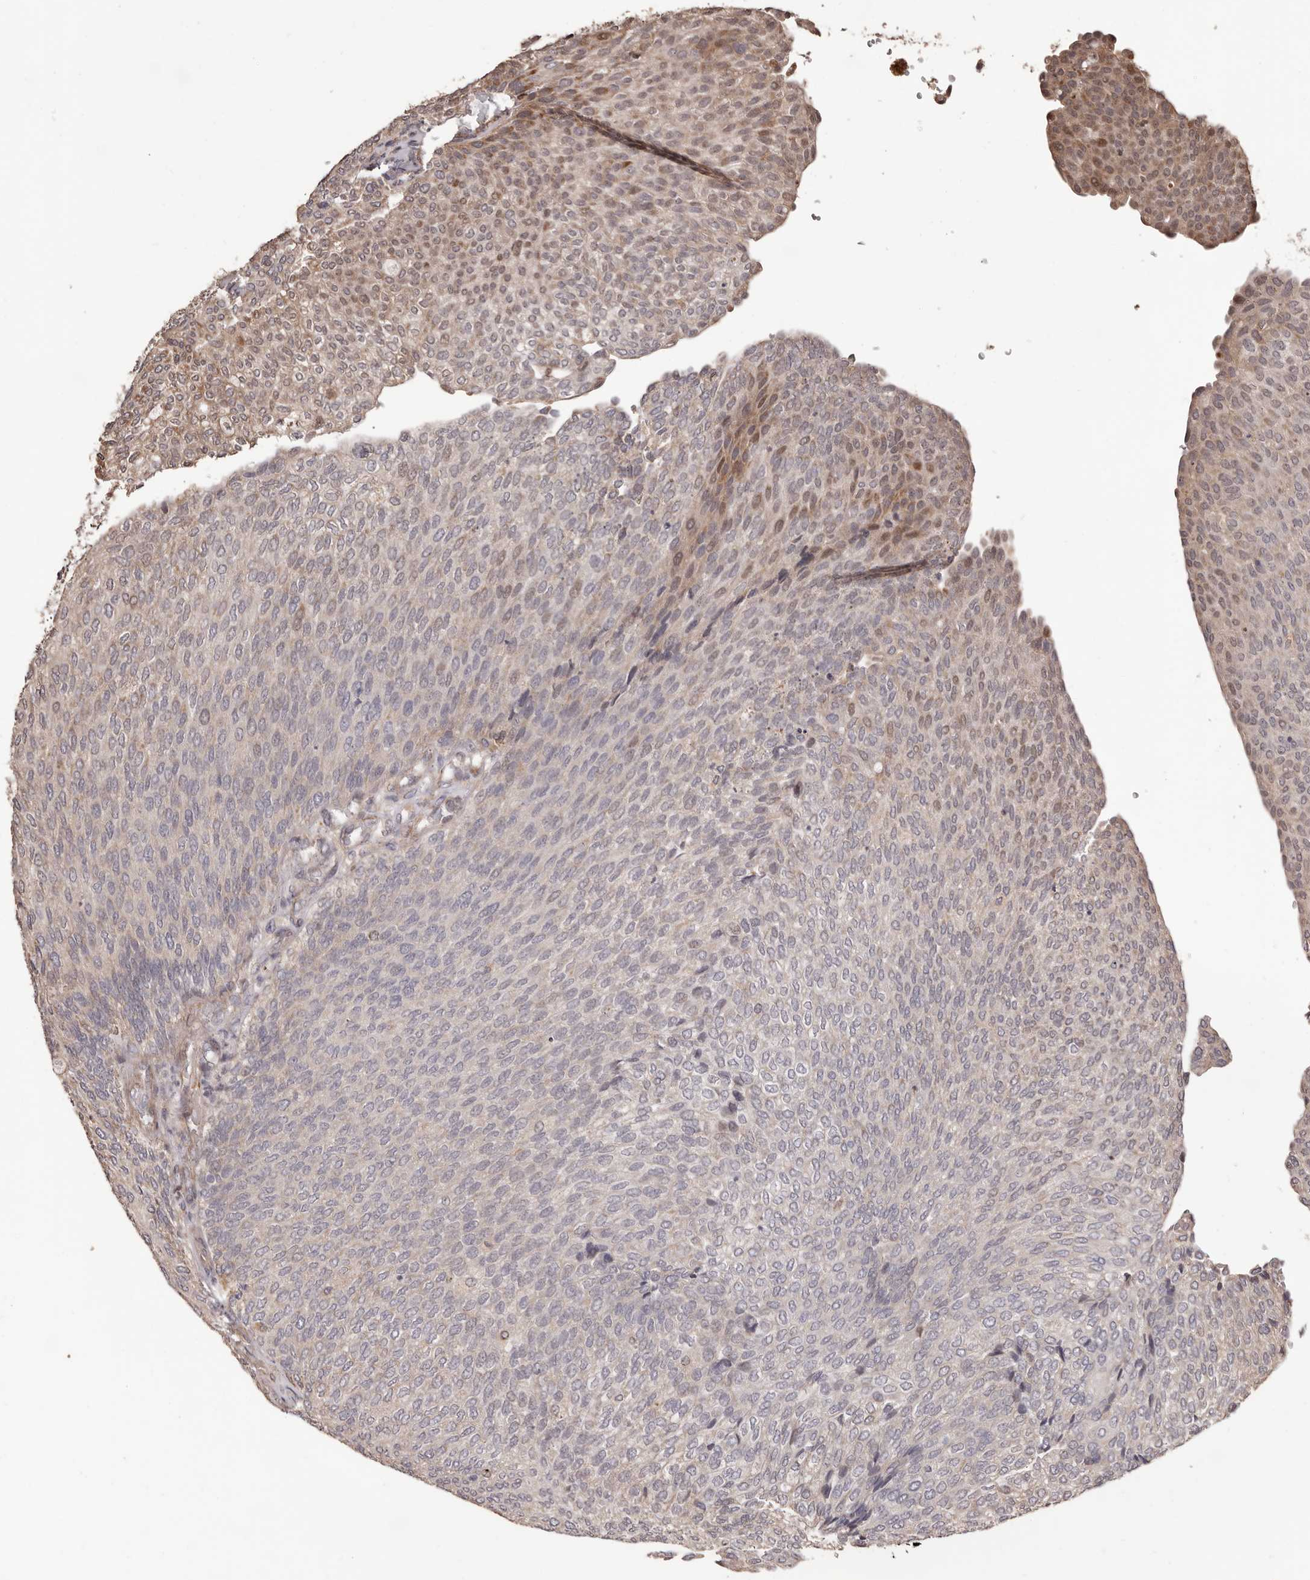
{"staining": {"intensity": "moderate", "quantity": "<25%", "location": "cytoplasmic/membranous"}, "tissue": "urothelial cancer", "cell_type": "Tumor cells", "image_type": "cancer", "snomed": [{"axis": "morphology", "description": "Urothelial carcinoma, Low grade"}, {"axis": "topography", "description": "Urinary bladder"}], "caption": "High-magnification brightfield microscopy of urothelial cancer stained with DAB (3,3'-diaminobenzidine) (brown) and counterstained with hematoxylin (blue). tumor cells exhibit moderate cytoplasmic/membranous positivity is seen in approximately<25% of cells. (DAB (3,3'-diaminobenzidine) IHC, brown staining for protein, blue staining for nuclei).", "gene": "ZCCHC7", "patient": {"sex": "female", "age": 79}}